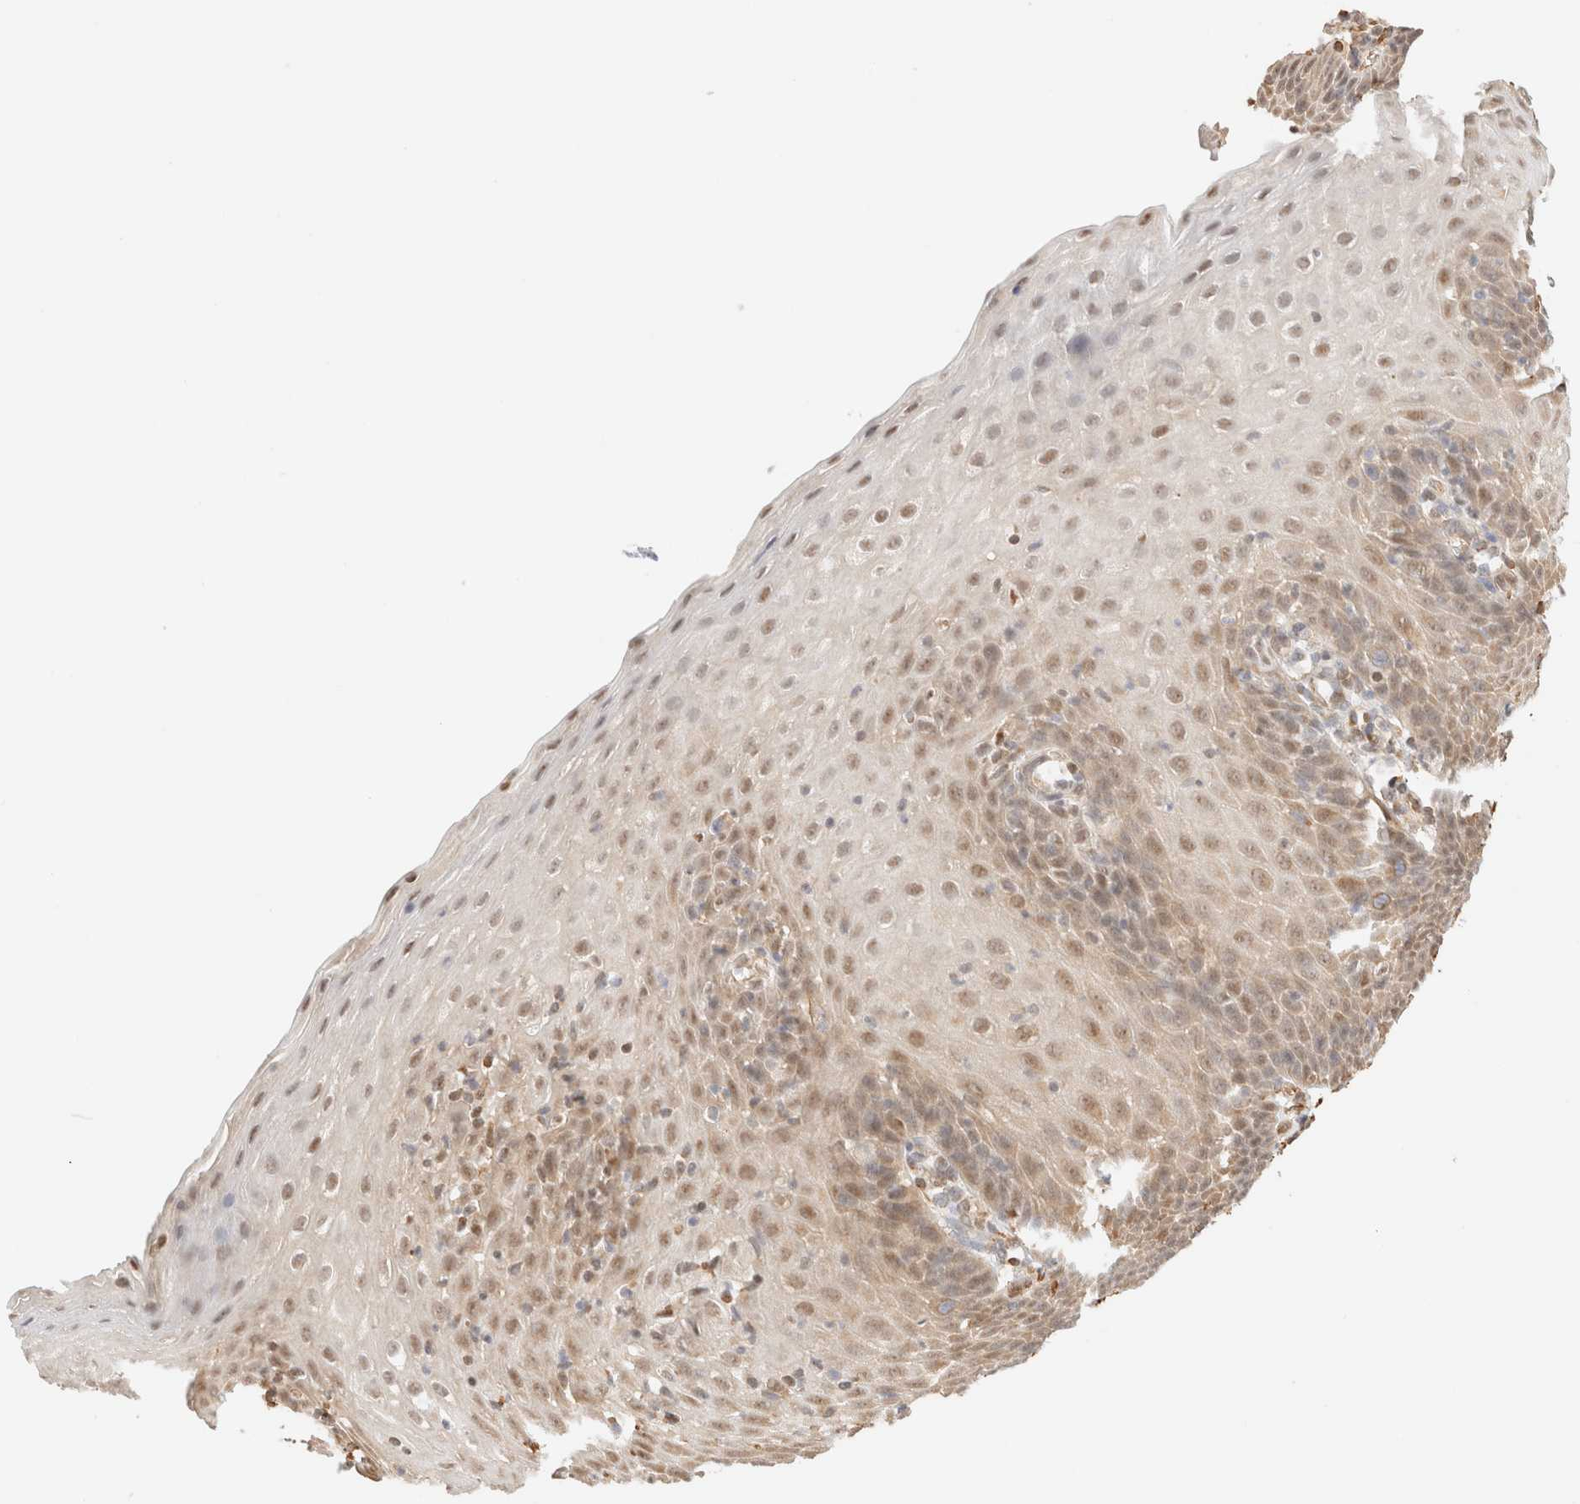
{"staining": {"intensity": "moderate", "quantity": "25%-75%", "location": "nuclear"}, "tissue": "esophagus", "cell_type": "Squamous epithelial cells", "image_type": "normal", "snomed": [{"axis": "morphology", "description": "Normal tissue, NOS"}, {"axis": "topography", "description": "Esophagus"}], "caption": "DAB (3,3'-diaminobenzidine) immunohistochemical staining of unremarkable human esophagus exhibits moderate nuclear protein expression in about 25%-75% of squamous epithelial cells.", "gene": "ARID5A", "patient": {"sex": "female", "age": 61}}